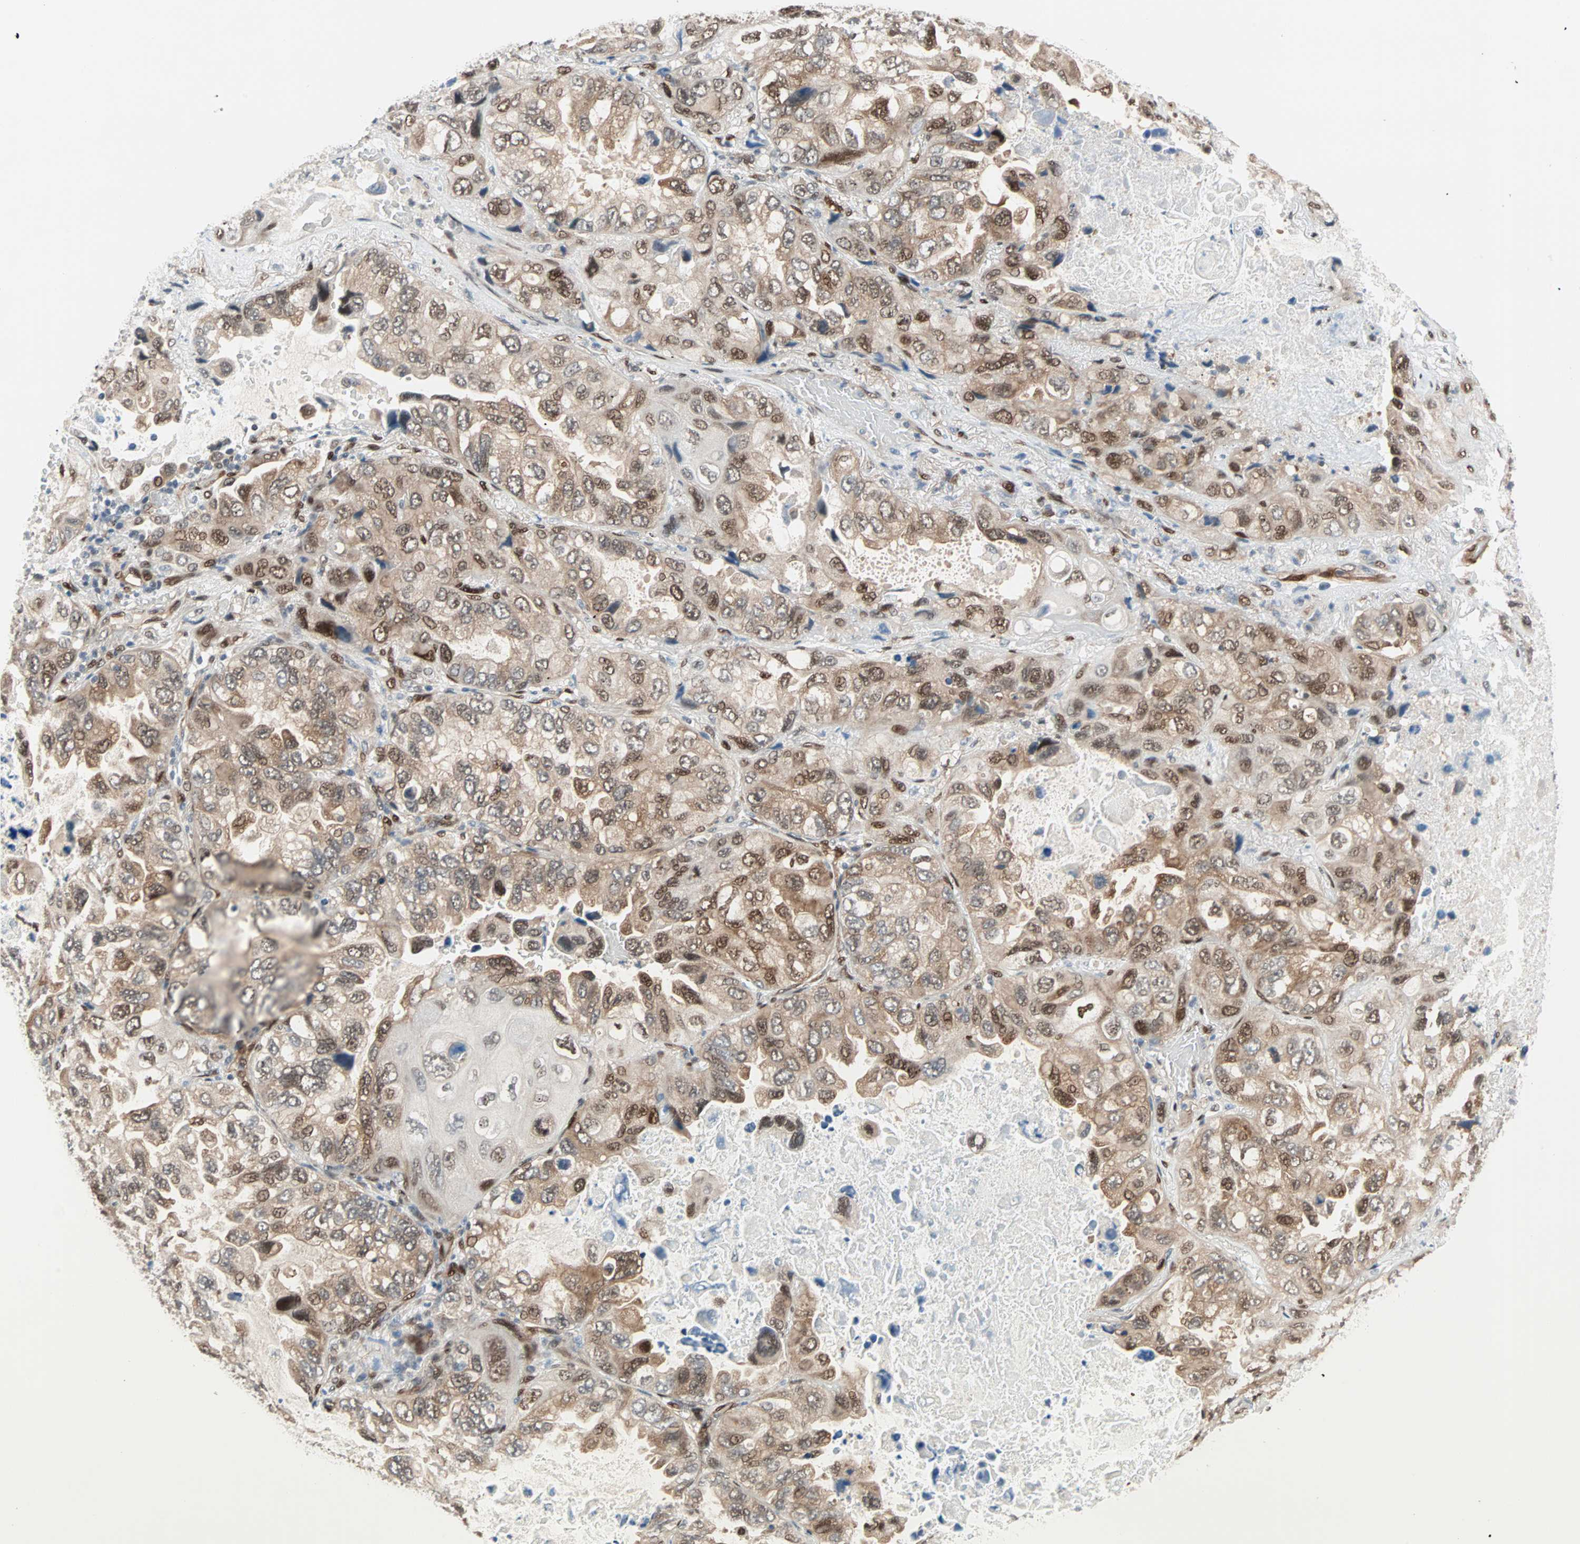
{"staining": {"intensity": "moderate", "quantity": ">75%", "location": "cytoplasmic/membranous,nuclear"}, "tissue": "lung cancer", "cell_type": "Tumor cells", "image_type": "cancer", "snomed": [{"axis": "morphology", "description": "Squamous cell carcinoma, NOS"}, {"axis": "topography", "description": "Lung"}], "caption": "This is a micrograph of immunohistochemistry staining of squamous cell carcinoma (lung), which shows moderate staining in the cytoplasmic/membranous and nuclear of tumor cells.", "gene": "WWTR1", "patient": {"sex": "female", "age": 73}}